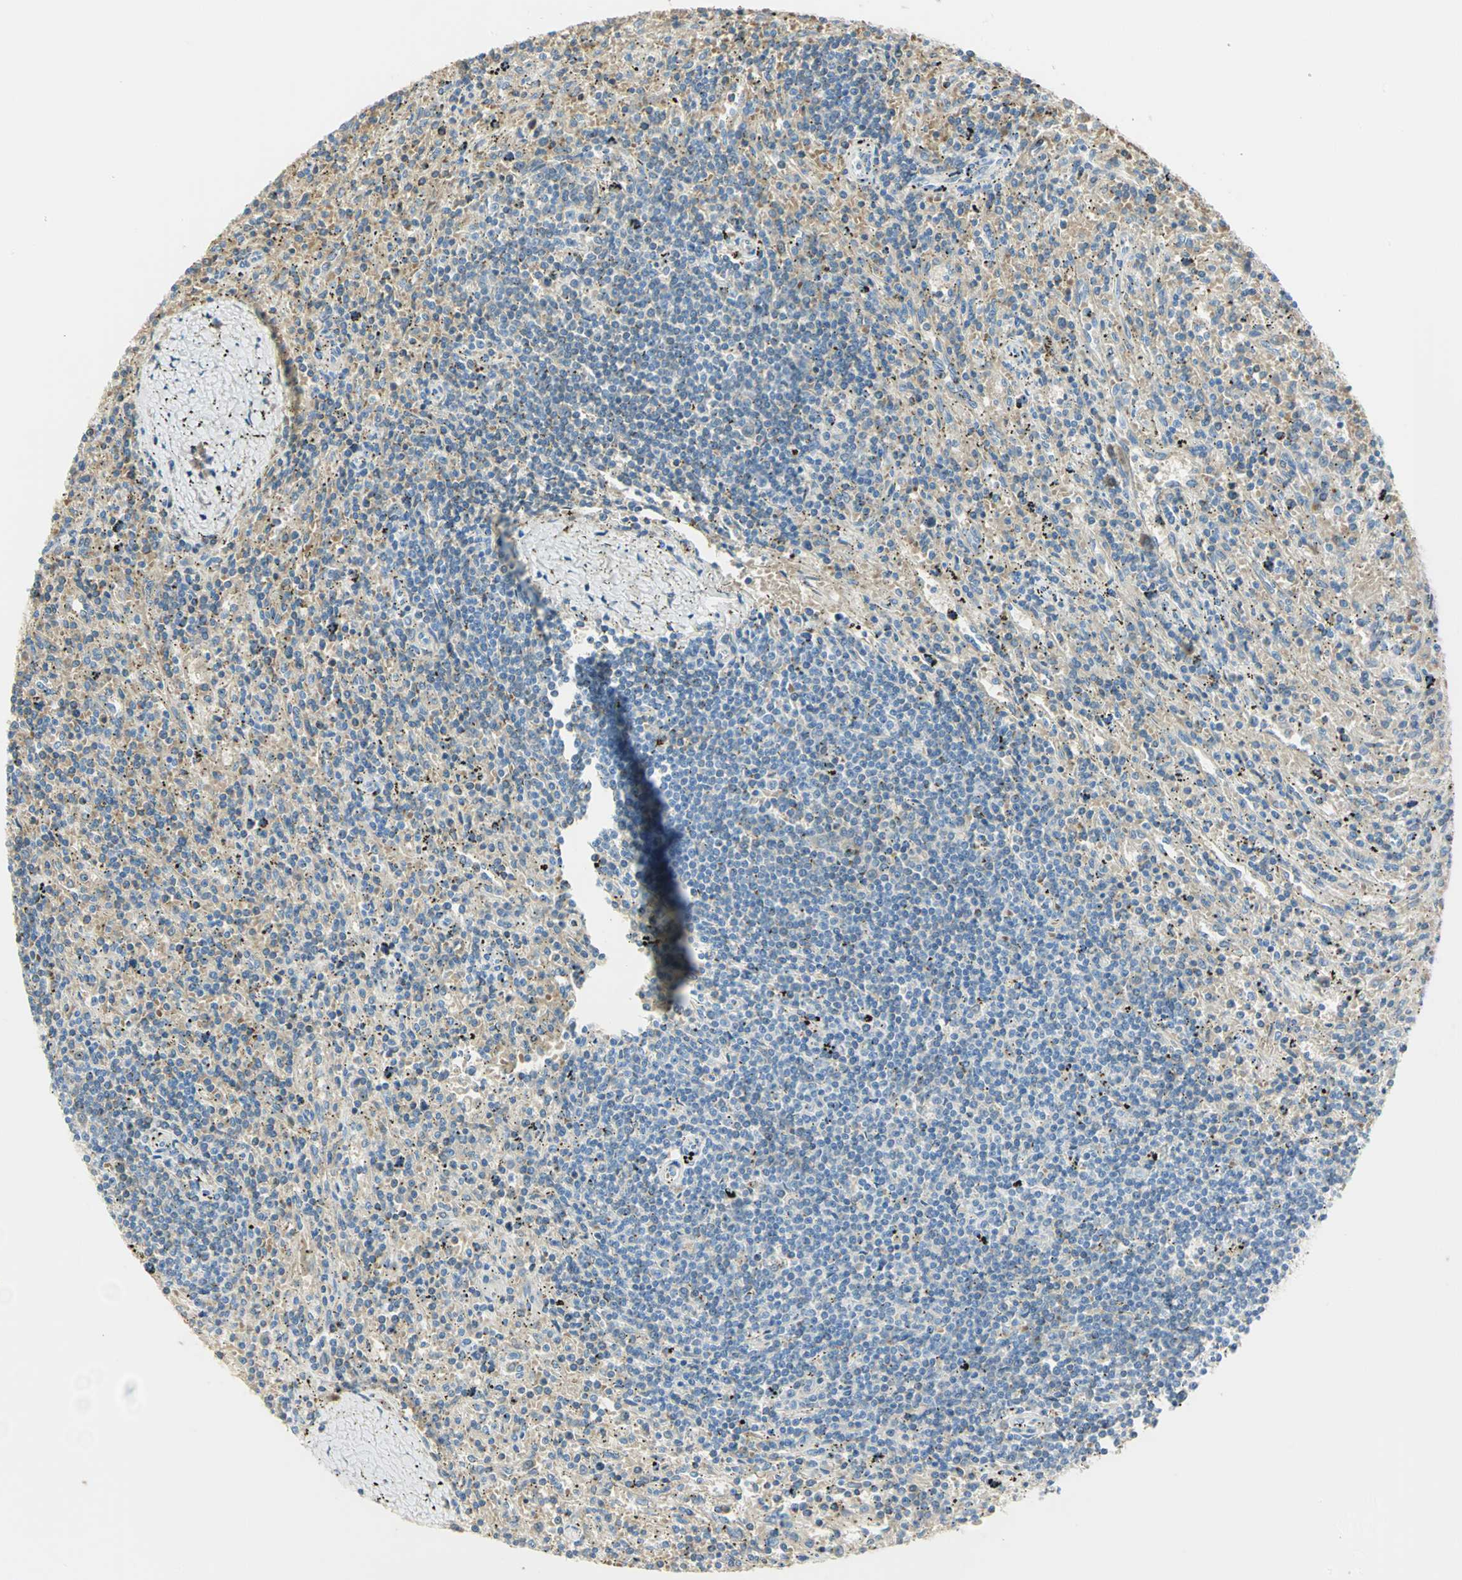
{"staining": {"intensity": "negative", "quantity": "none", "location": "none"}, "tissue": "lymphoma", "cell_type": "Tumor cells", "image_type": "cancer", "snomed": [{"axis": "morphology", "description": "Malignant lymphoma, non-Hodgkin's type, Low grade"}, {"axis": "topography", "description": "Spleen"}], "caption": "Lymphoma was stained to show a protein in brown. There is no significant expression in tumor cells.", "gene": "ARSA", "patient": {"sex": "male", "age": 76}}